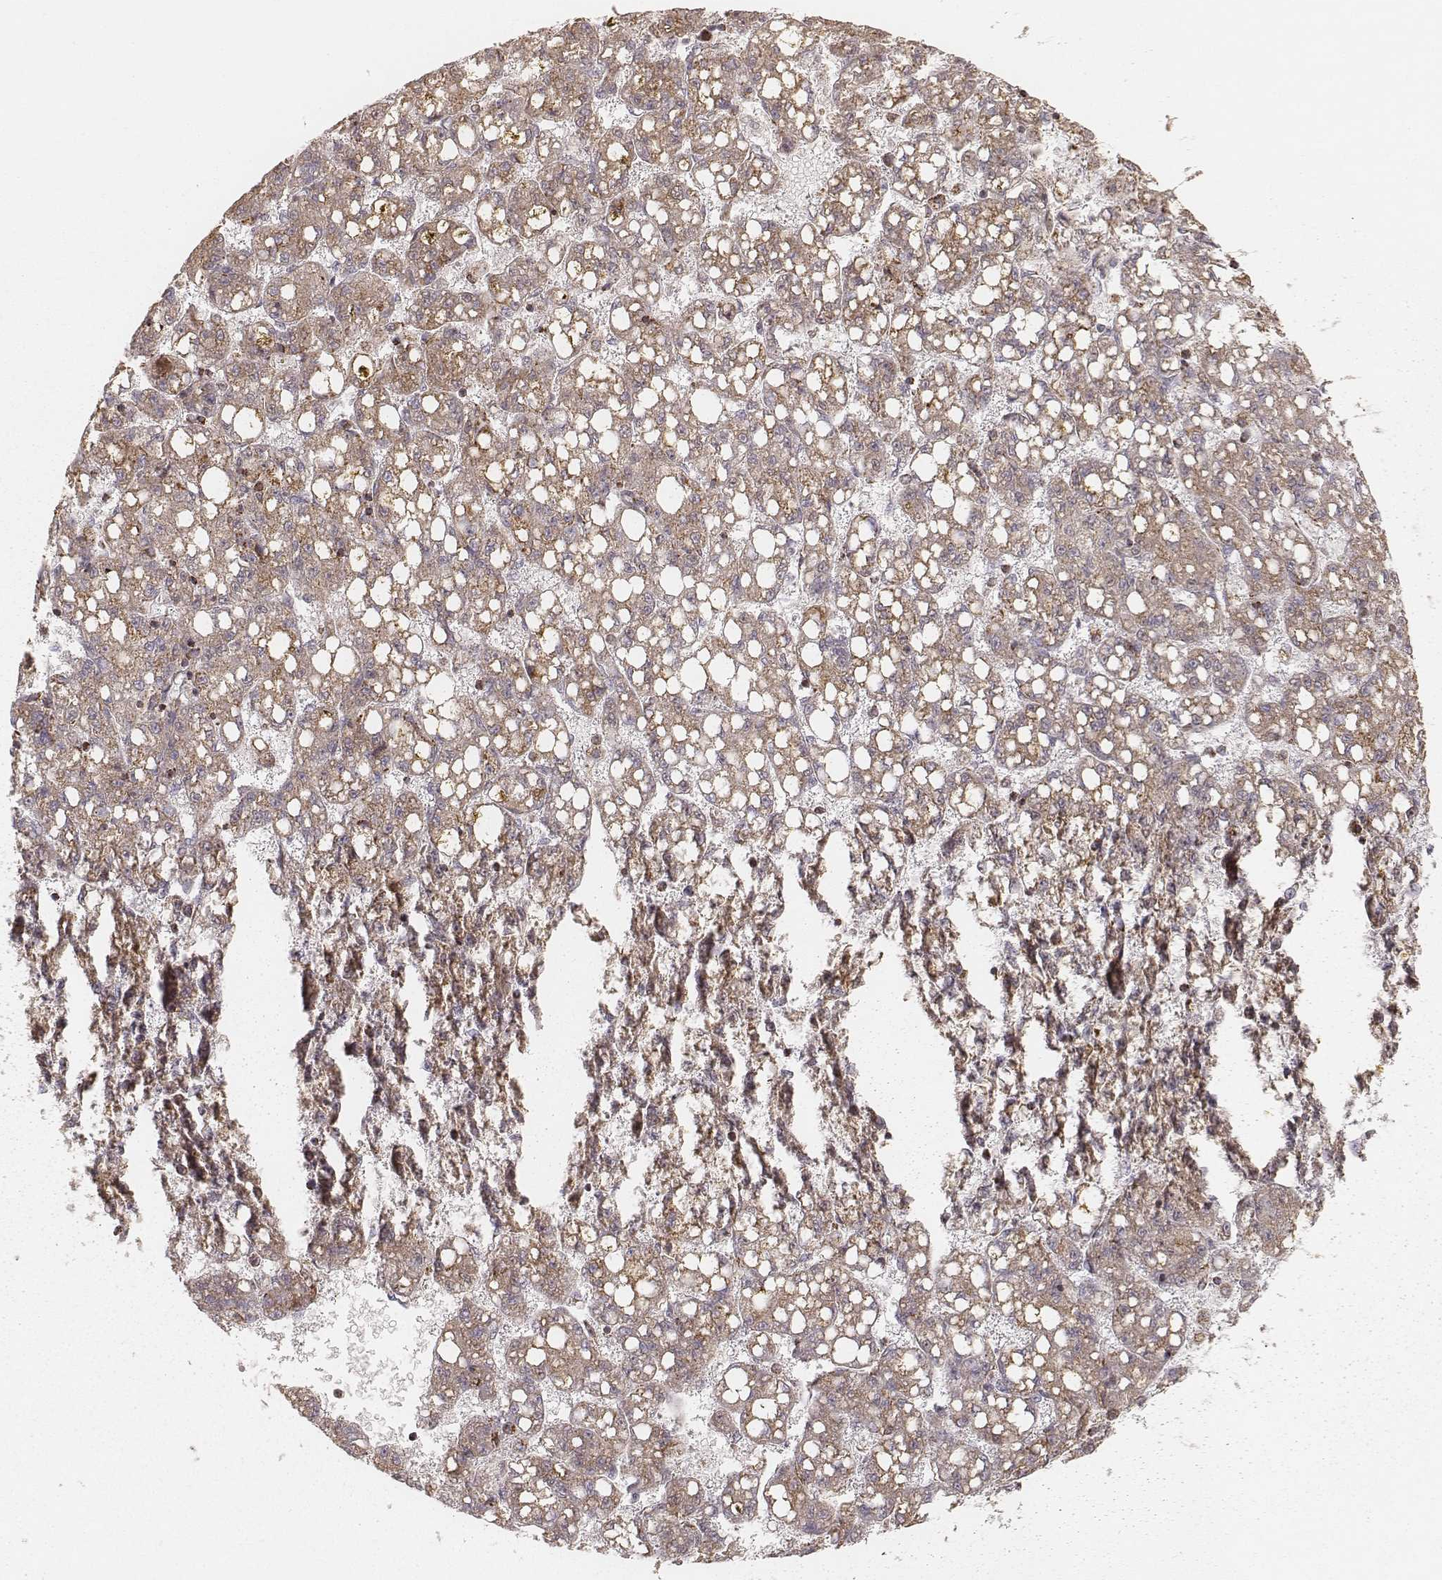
{"staining": {"intensity": "weak", "quantity": ">75%", "location": "cytoplasmic/membranous"}, "tissue": "liver cancer", "cell_type": "Tumor cells", "image_type": "cancer", "snomed": [{"axis": "morphology", "description": "Carcinoma, Hepatocellular, NOS"}, {"axis": "topography", "description": "Liver"}], "caption": "Liver cancer (hepatocellular carcinoma) was stained to show a protein in brown. There is low levels of weak cytoplasmic/membranous expression in about >75% of tumor cells.", "gene": "CS", "patient": {"sex": "female", "age": 65}}